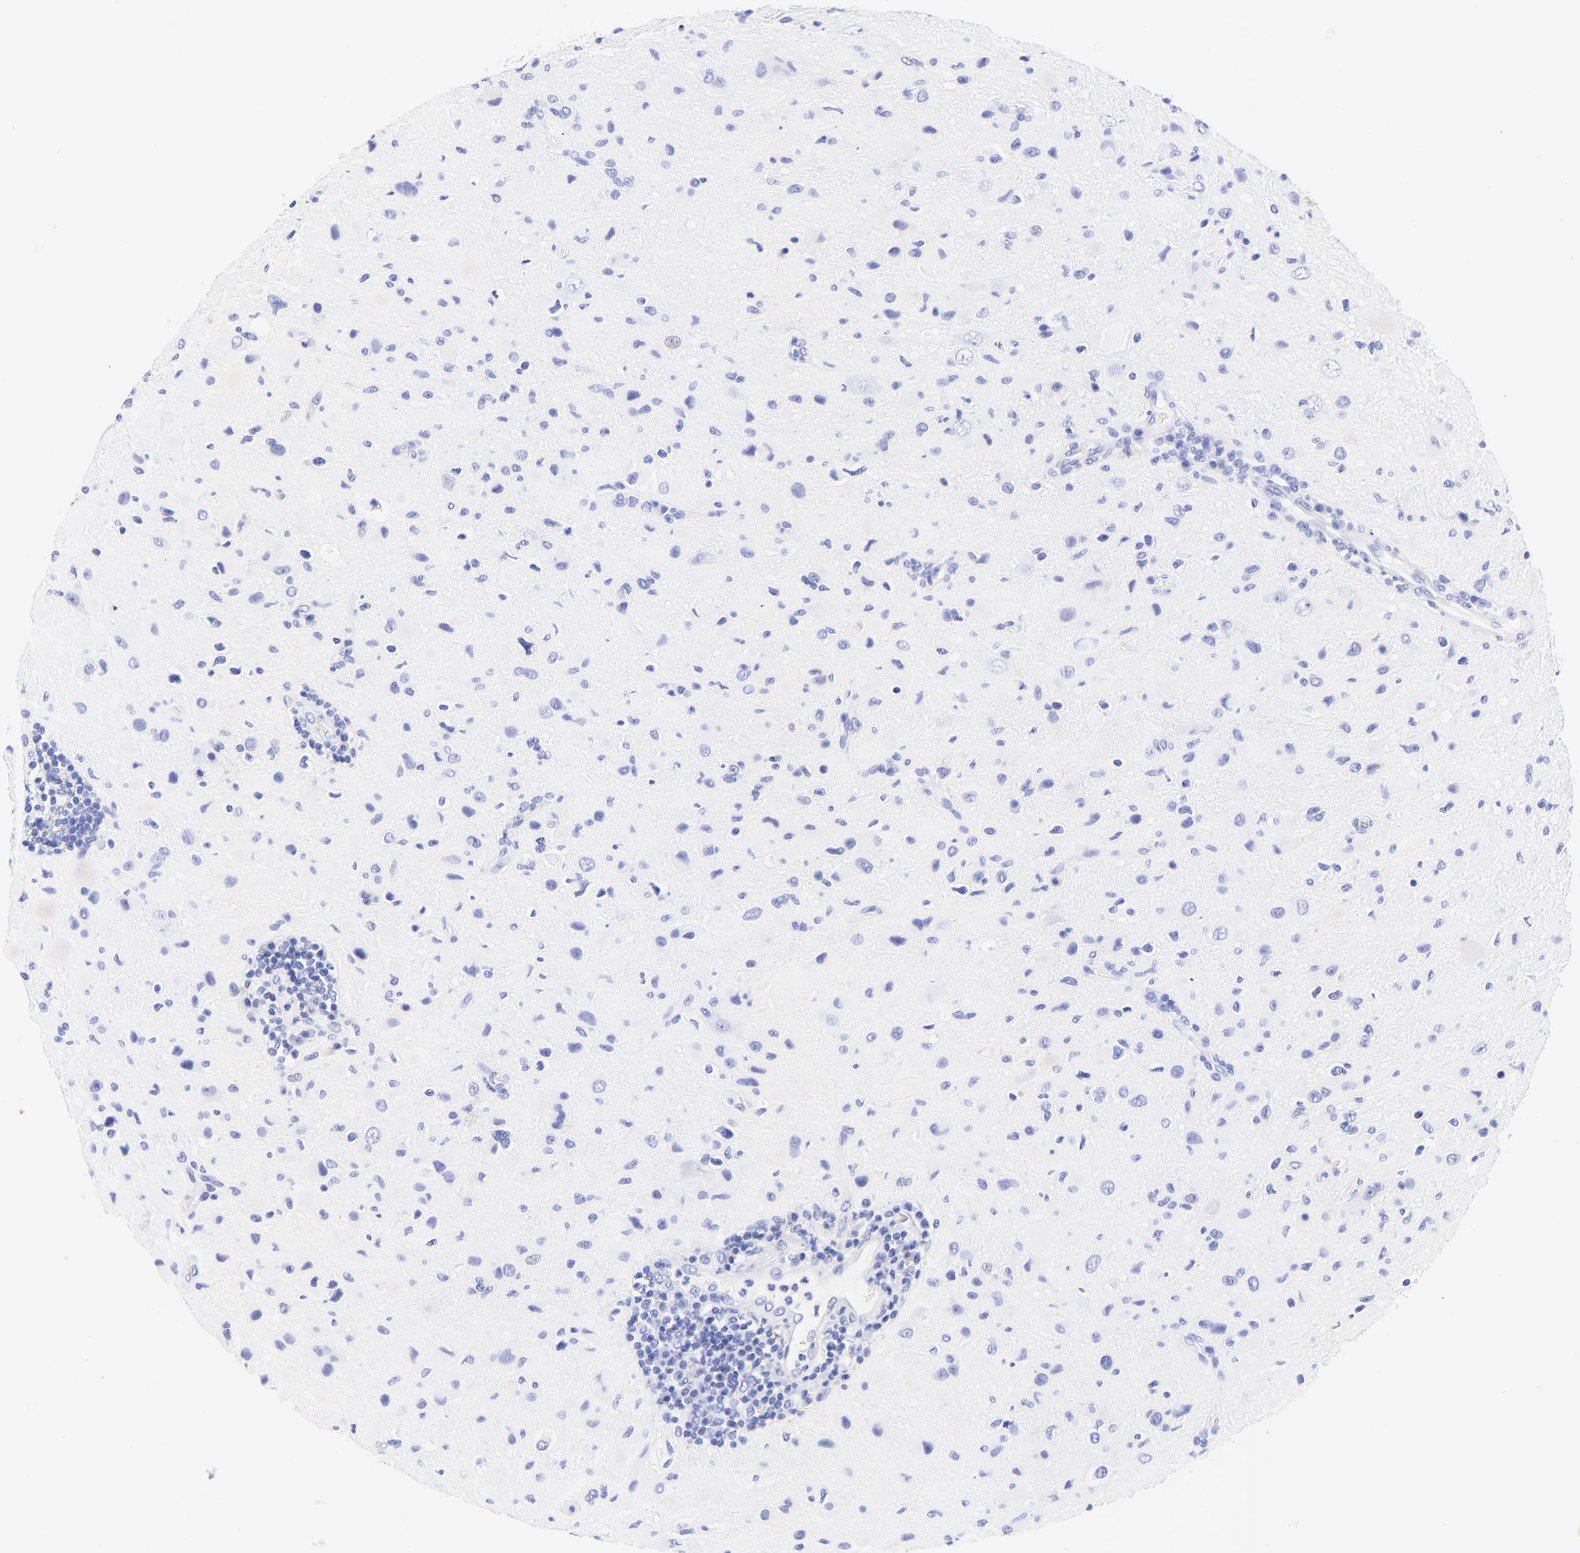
{"staining": {"intensity": "negative", "quantity": "none", "location": "none"}, "tissue": "glioma", "cell_type": "Tumor cells", "image_type": "cancer", "snomed": [{"axis": "morphology", "description": "Glioma, malignant, Low grade"}, {"axis": "topography", "description": "Brain"}], "caption": "DAB immunohistochemical staining of human malignant glioma (low-grade) demonstrates no significant staining in tumor cells.", "gene": "KRT19", "patient": {"sex": "female", "age": 32}}